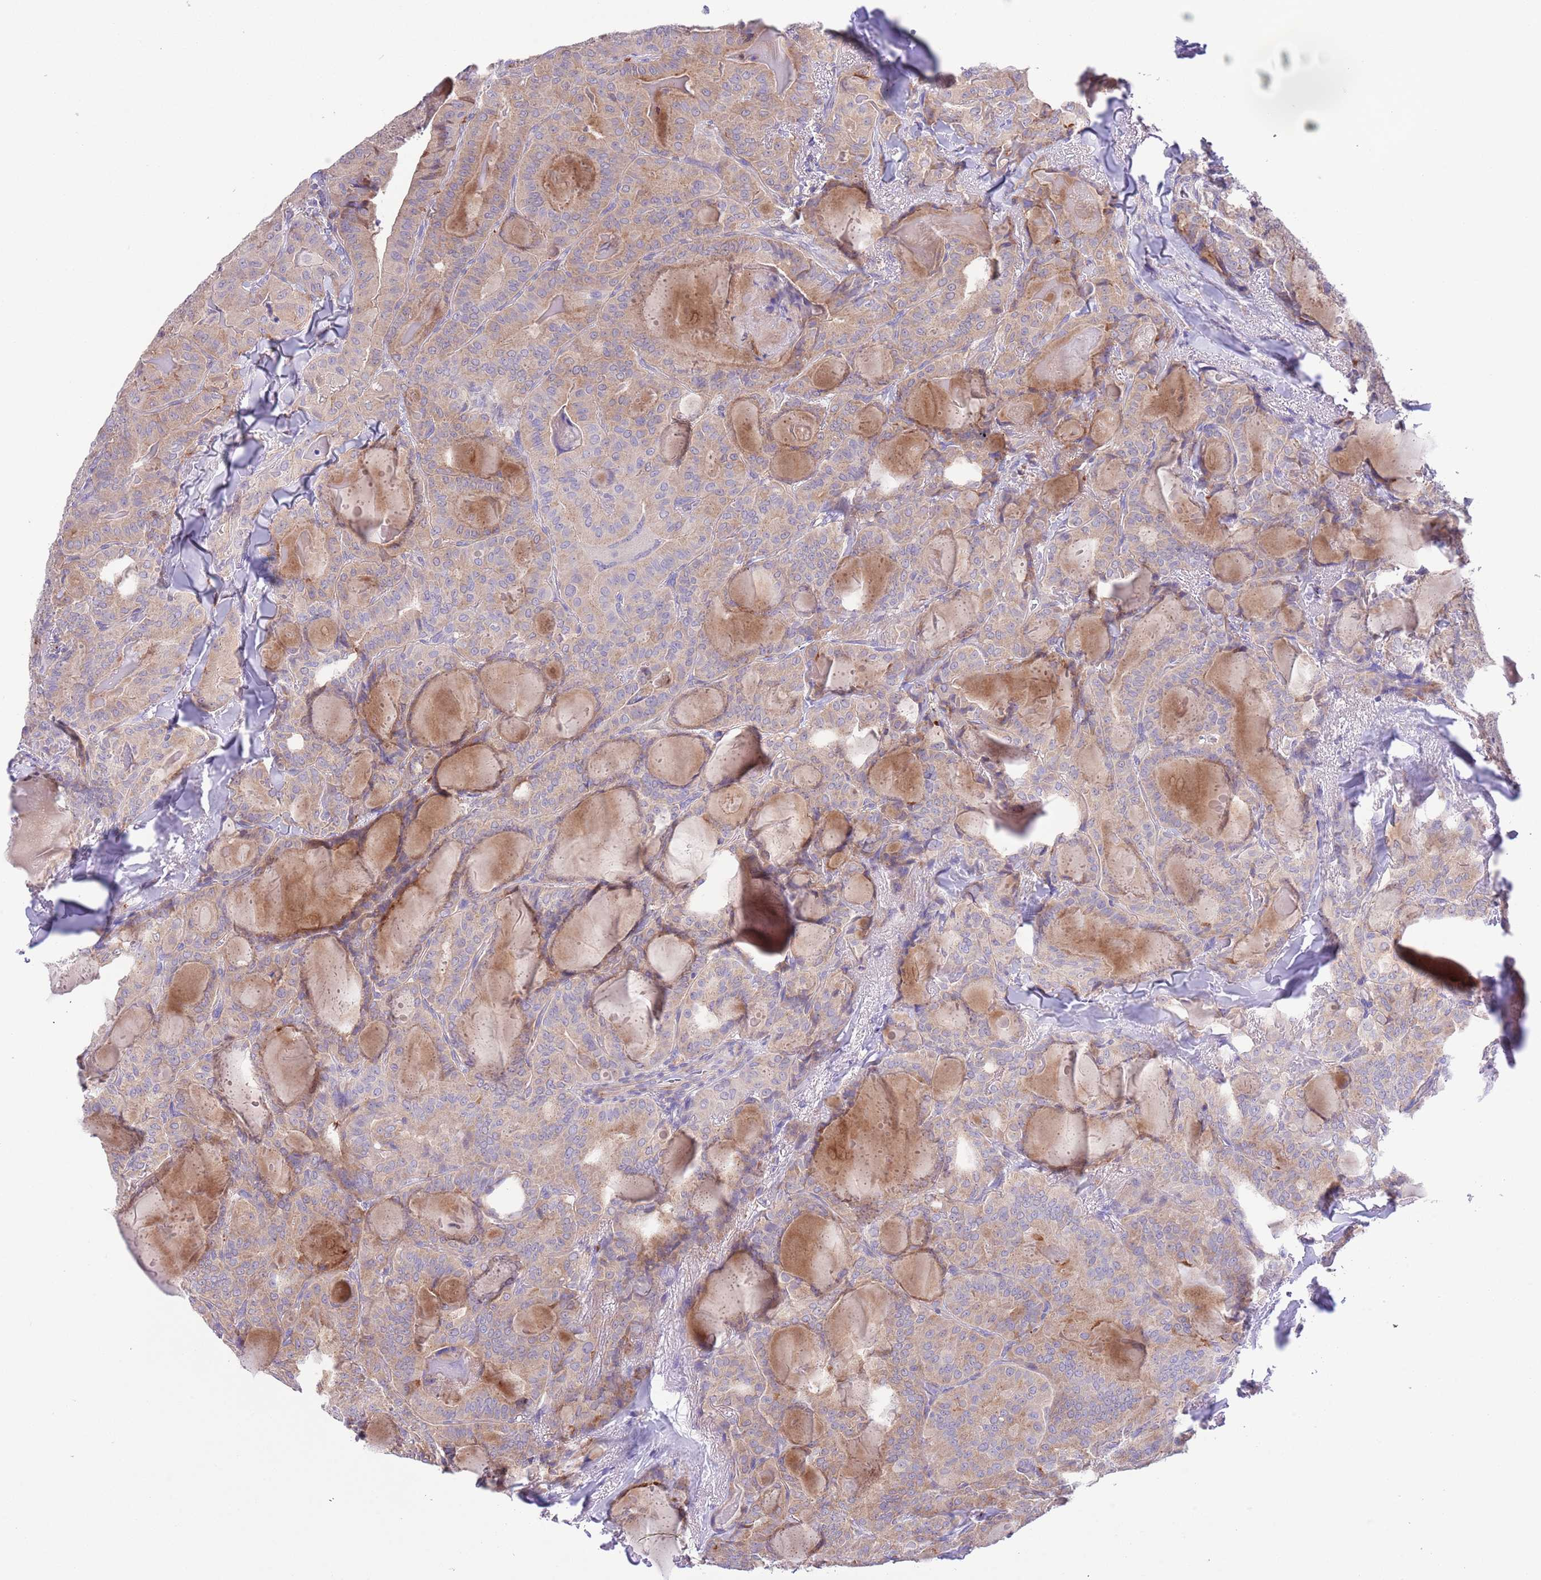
{"staining": {"intensity": "weak", "quantity": "25%-75%", "location": "cytoplasmic/membranous"}, "tissue": "thyroid cancer", "cell_type": "Tumor cells", "image_type": "cancer", "snomed": [{"axis": "morphology", "description": "Papillary adenocarcinoma, NOS"}, {"axis": "topography", "description": "Thyroid gland"}], "caption": "The image reveals a brown stain indicating the presence of a protein in the cytoplasmic/membranous of tumor cells in thyroid papillary adenocarcinoma.", "gene": "PRR32", "patient": {"sex": "female", "age": 68}}